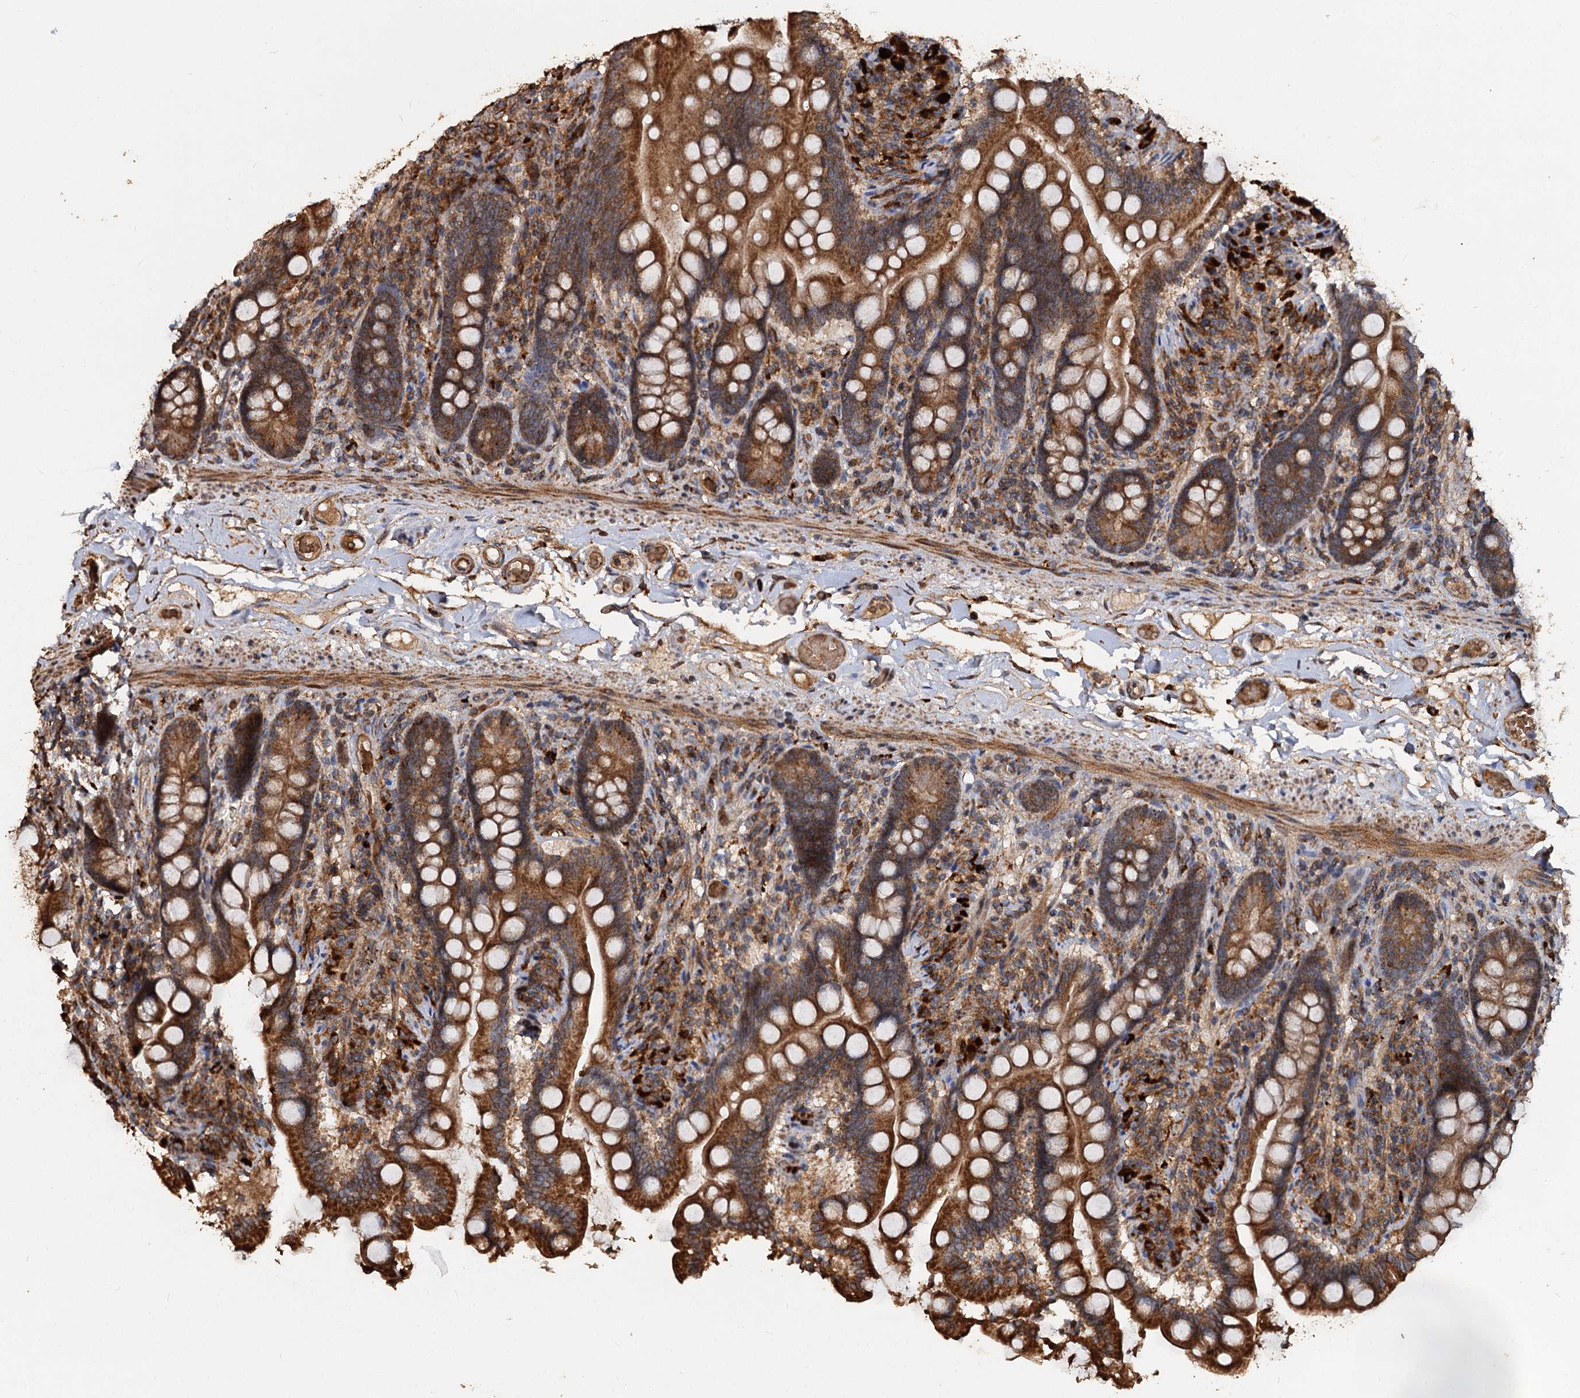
{"staining": {"intensity": "strong", "quantity": ">75%", "location": "cytoplasmic/membranous"}, "tissue": "small intestine", "cell_type": "Glandular cells", "image_type": "normal", "snomed": [{"axis": "morphology", "description": "Normal tissue, NOS"}, {"axis": "topography", "description": "Small intestine"}], "caption": "An immunohistochemistry histopathology image of benign tissue is shown. Protein staining in brown shows strong cytoplasmic/membranous positivity in small intestine within glandular cells. Nuclei are stained in blue.", "gene": "NOTCH2NLA", "patient": {"sex": "female", "age": 64}}